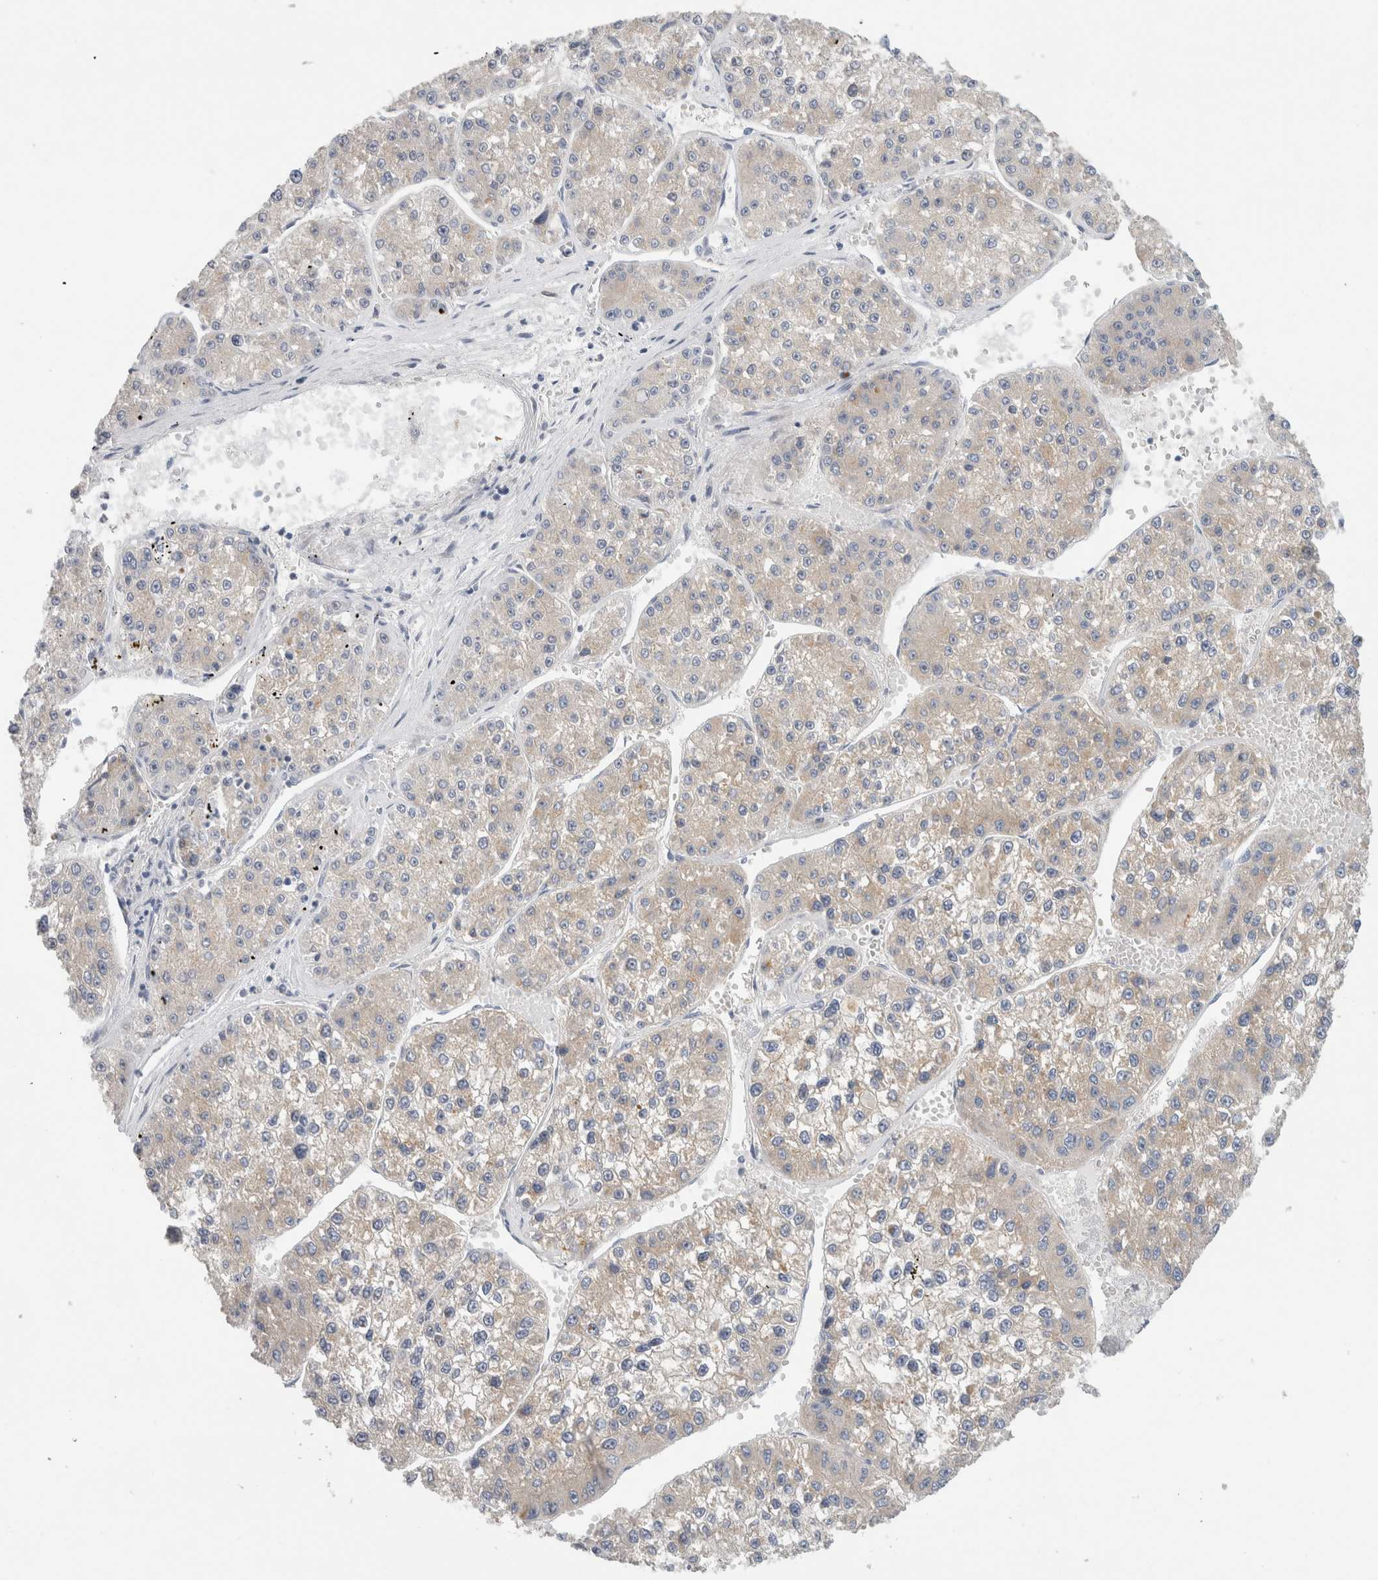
{"staining": {"intensity": "weak", "quantity": "<25%", "location": "cytoplasmic/membranous"}, "tissue": "liver cancer", "cell_type": "Tumor cells", "image_type": "cancer", "snomed": [{"axis": "morphology", "description": "Carcinoma, Hepatocellular, NOS"}, {"axis": "topography", "description": "Liver"}], "caption": "The IHC image has no significant positivity in tumor cells of liver cancer (hepatocellular carcinoma) tissue.", "gene": "SLC20A2", "patient": {"sex": "female", "age": 73}}